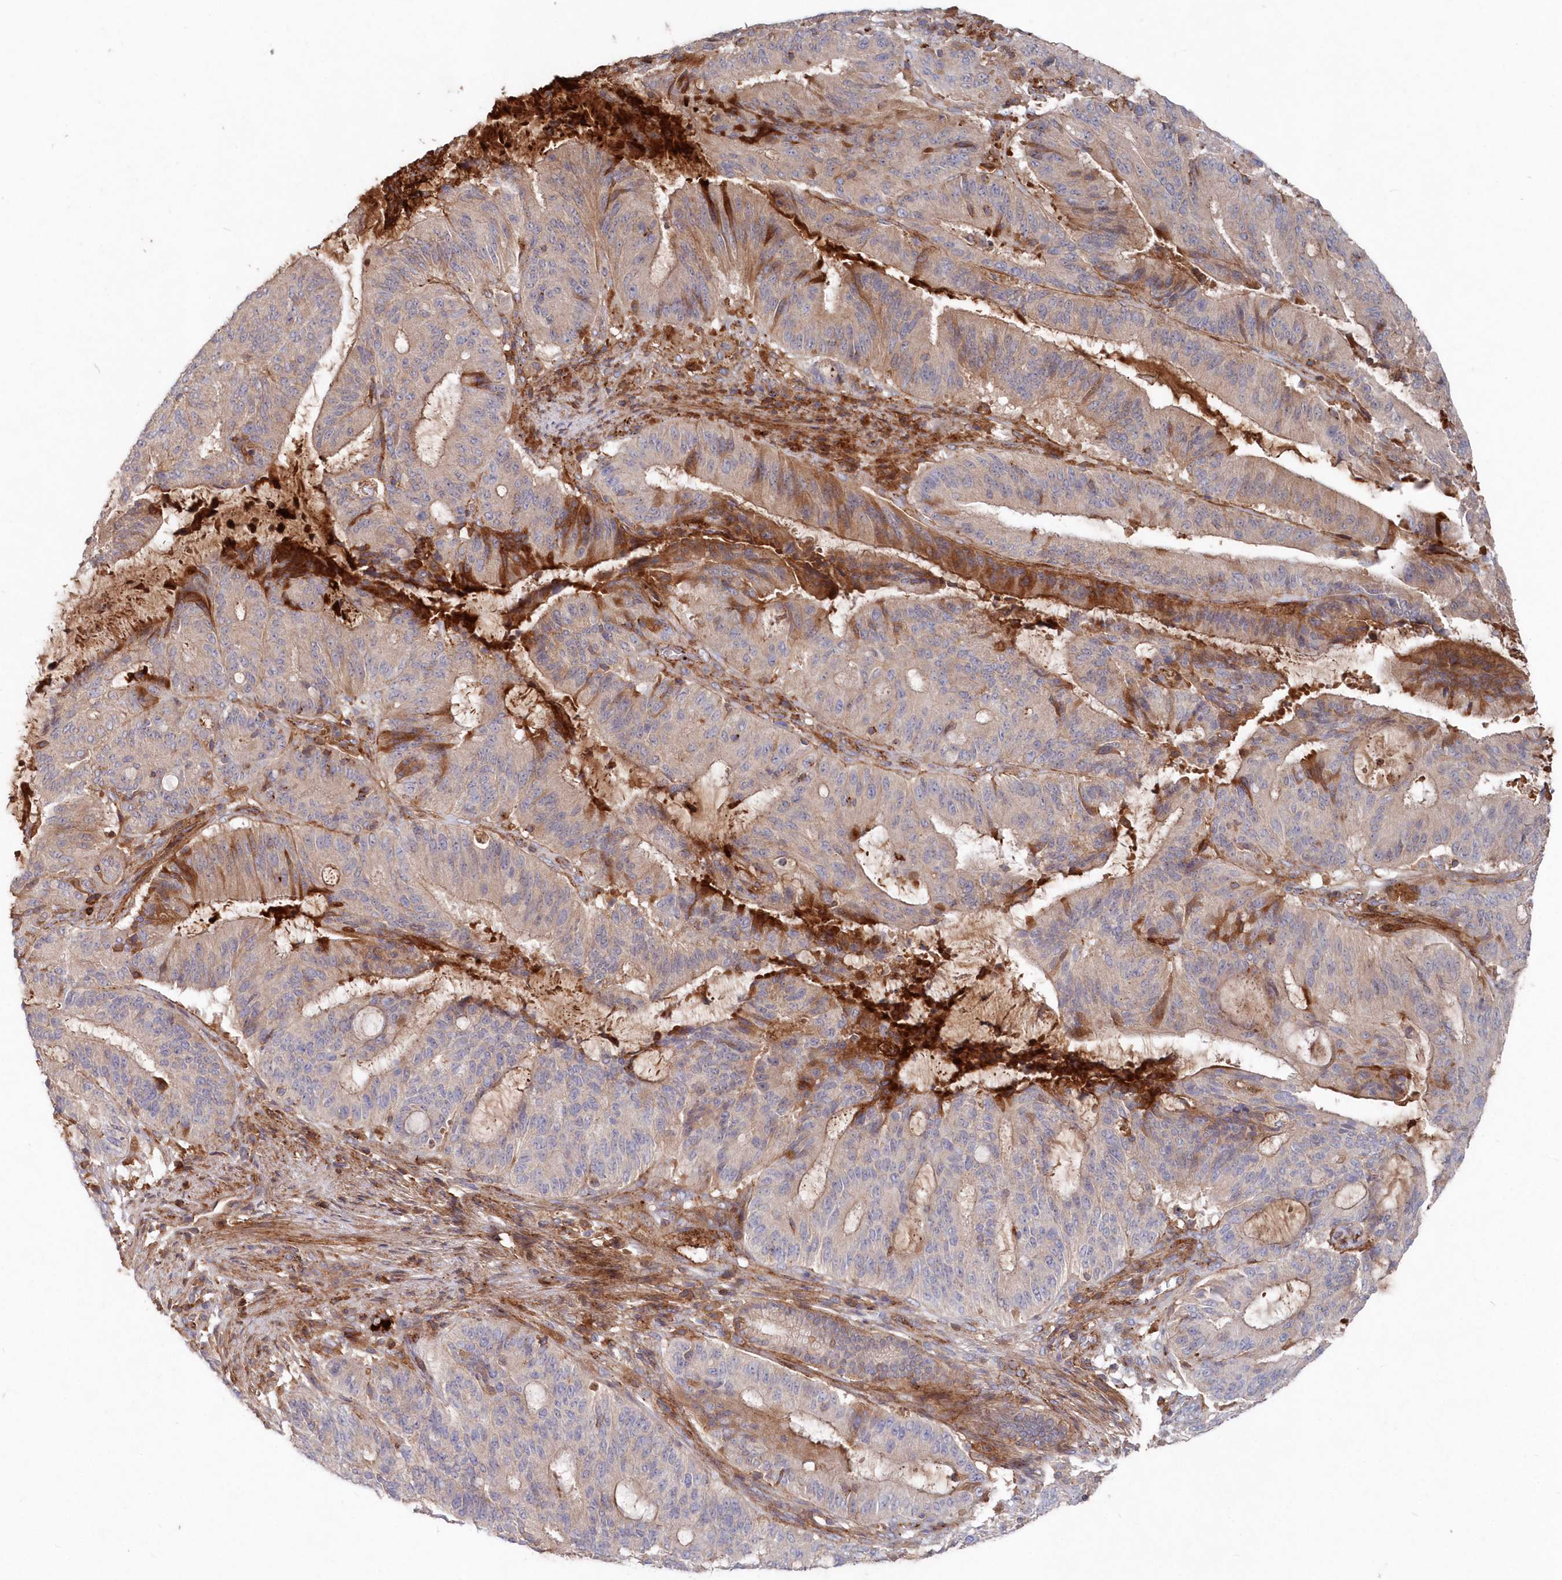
{"staining": {"intensity": "moderate", "quantity": "<25%", "location": "cytoplasmic/membranous"}, "tissue": "liver cancer", "cell_type": "Tumor cells", "image_type": "cancer", "snomed": [{"axis": "morphology", "description": "Normal tissue, NOS"}, {"axis": "morphology", "description": "Cholangiocarcinoma"}, {"axis": "topography", "description": "Liver"}, {"axis": "topography", "description": "Peripheral nerve tissue"}], "caption": "Immunohistochemistry histopathology image of human liver cancer (cholangiocarcinoma) stained for a protein (brown), which reveals low levels of moderate cytoplasmic/membranous positivity in approximately <25% of tumor cells.", "gene": "ABHD14B", "patient": {"sex": "female", "age": 73}}